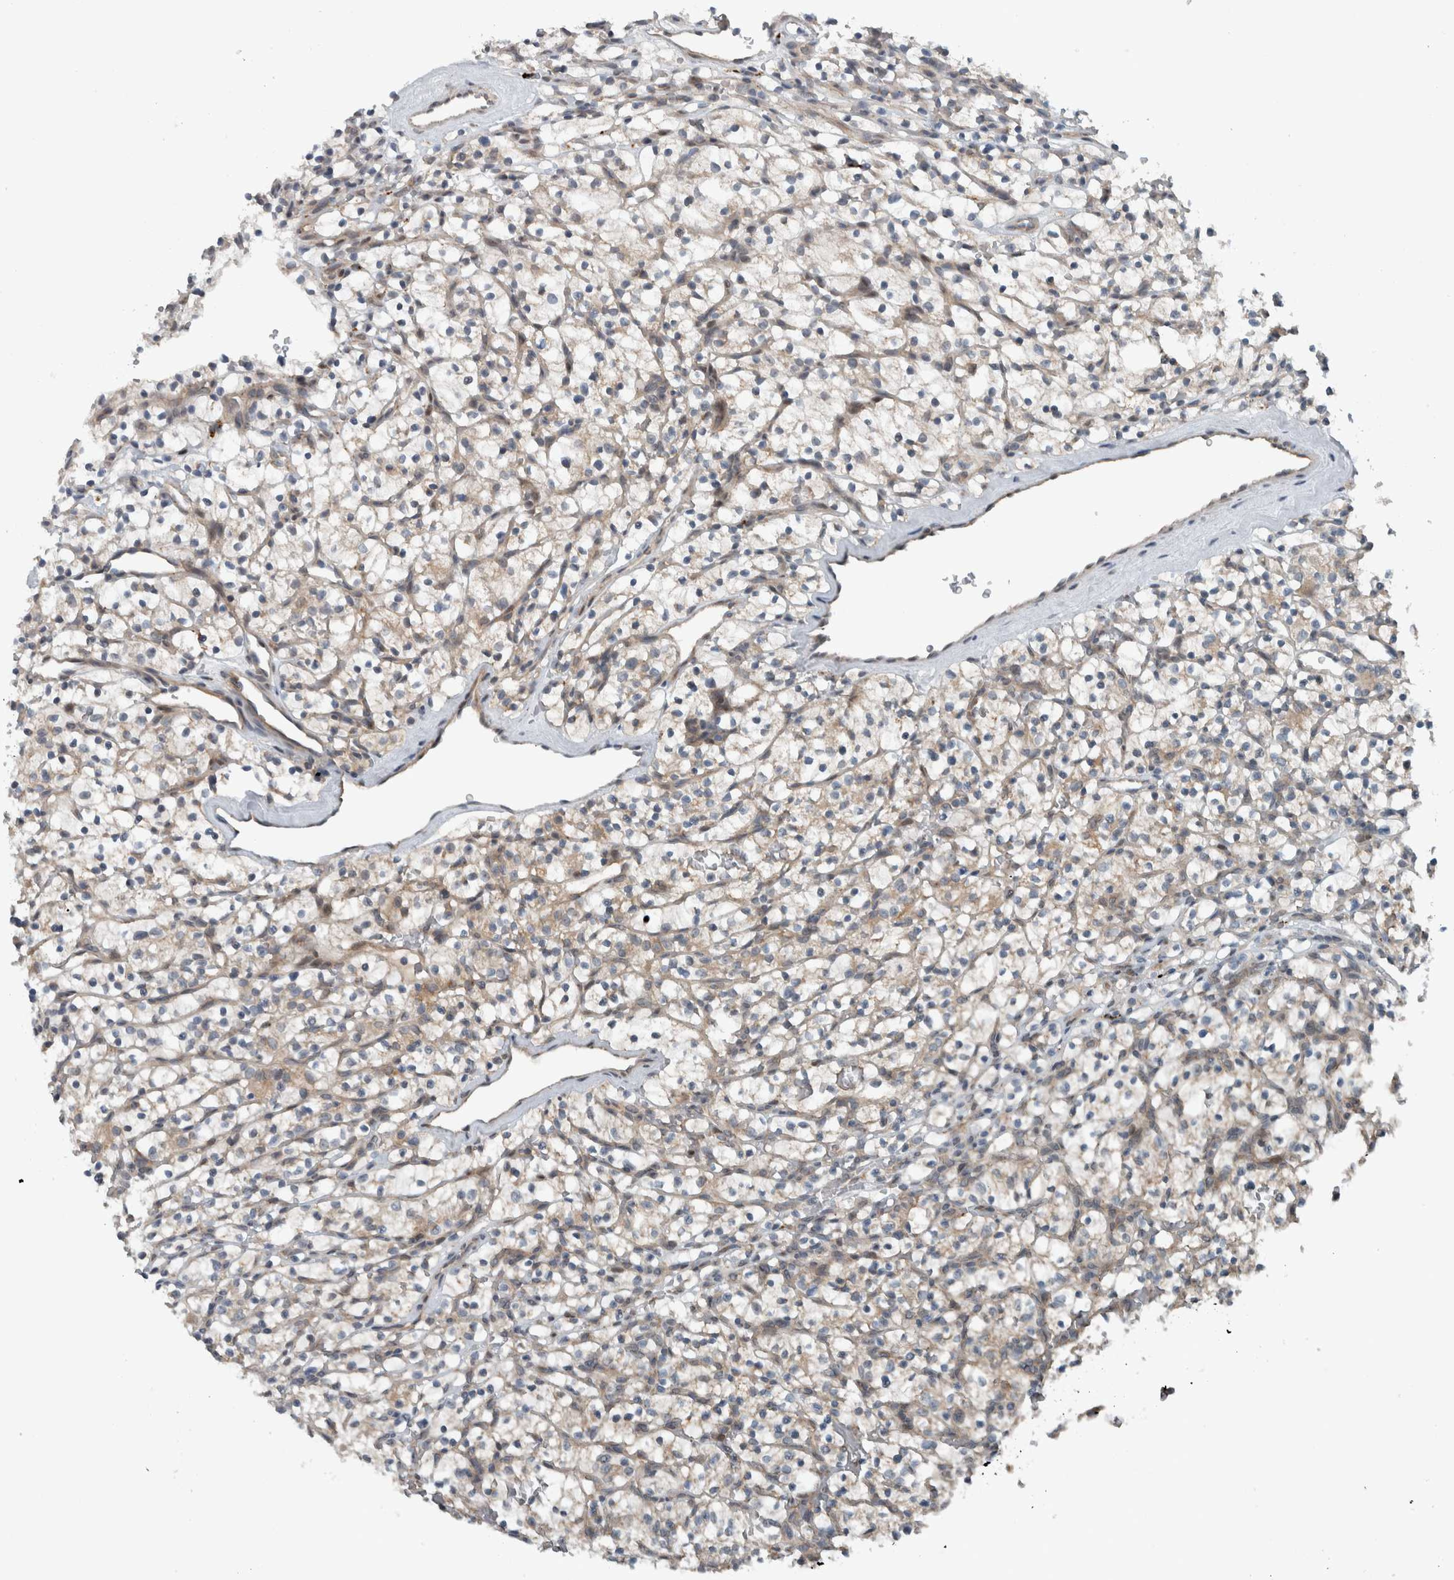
{"staining": {"intensity": "weak", "quantity": "25%-75%", "location": "cytoplasmic/membranous"}, "tissue": "renal cancer", "cell_type": "Tumor cells", "image_type": "cancer", "snomed": [{"axis": "morphology", "description": "Adenocarcinoma, NOS"}, {"axis": "topography", "description": "Kidney"}], "caption": "A high-resolution micrograph shows immunohistochemistry staining of renal cancer (adenocarcinoma), which displays weak cytoplasmic/membranous positivity in approximately 25%-75% of tumor cells. (DAB (3,3'-diaminobenzidine) IHC, brown staining for protein, blue staining for nuclei).", "gene": "GBA2", "patient": {"sex": "female", "age": 57}}